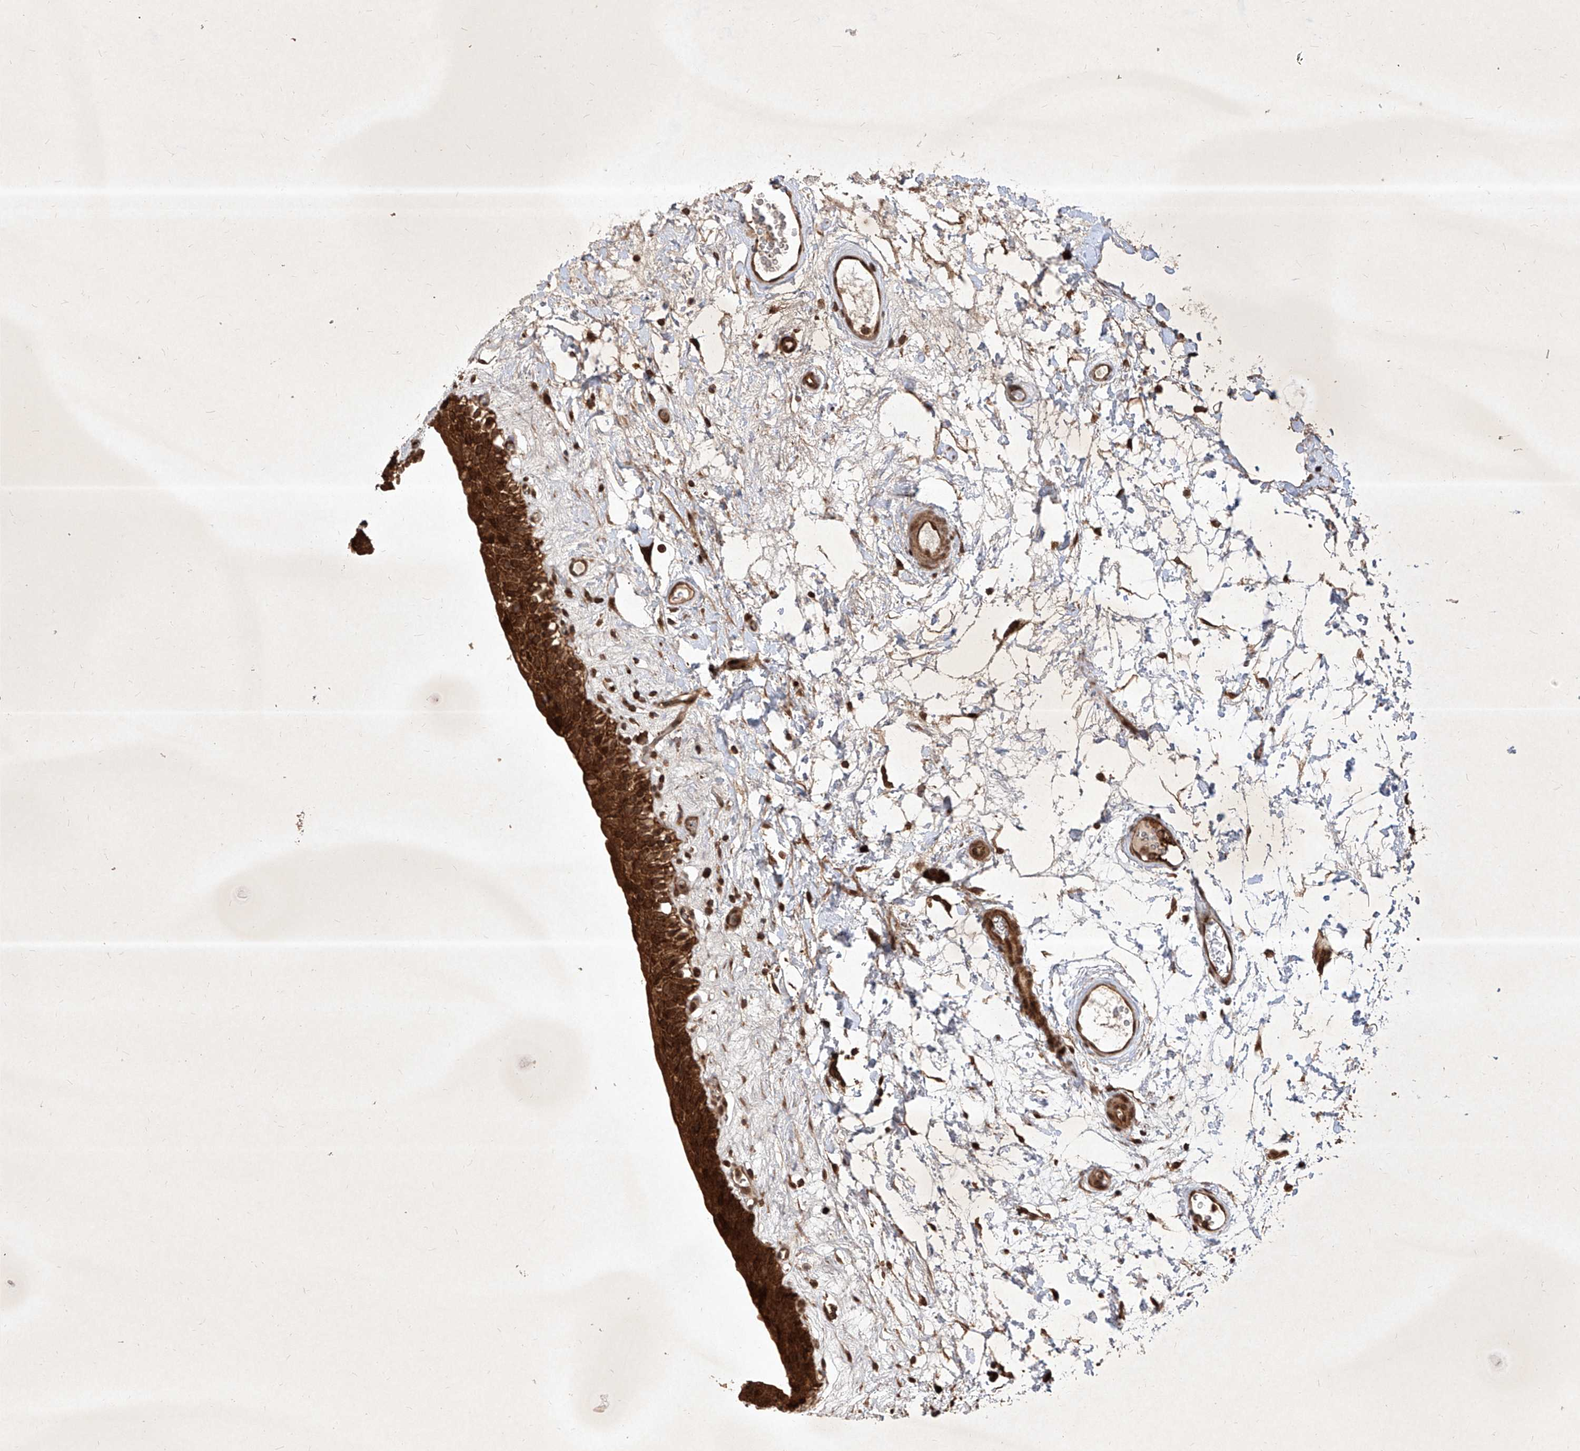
{"staining": {"intensity": "strong", "quantity": ">75%", "location": "cytoplasmic/membranous,nuclear"}, "tissue": "urinary bladder", "cell_type": "Urothelial cells", "image_type": "normal", "snomed": [{"axis": "morphology", "description": "Normal tissue, NOS"}, {"axis": "topography", "description": "Urinary bladder"}], "caption": "Immunohistochemistry staining of benign urinary bladder, which displays high levels of strong cytoplasmic/membranous,nuclear expression in about >75% of urothelial cells indicating strong cytoplasmic/membranous,nuclear protein positivity. The staining was performed using DAB (3,3'-diaminobenzidine) (brown) for protein detection and nuclei were counterstained in hematoxylin (blue).", "gene": "MAGED2", "patient": {"sex": "male", "age": 83}}